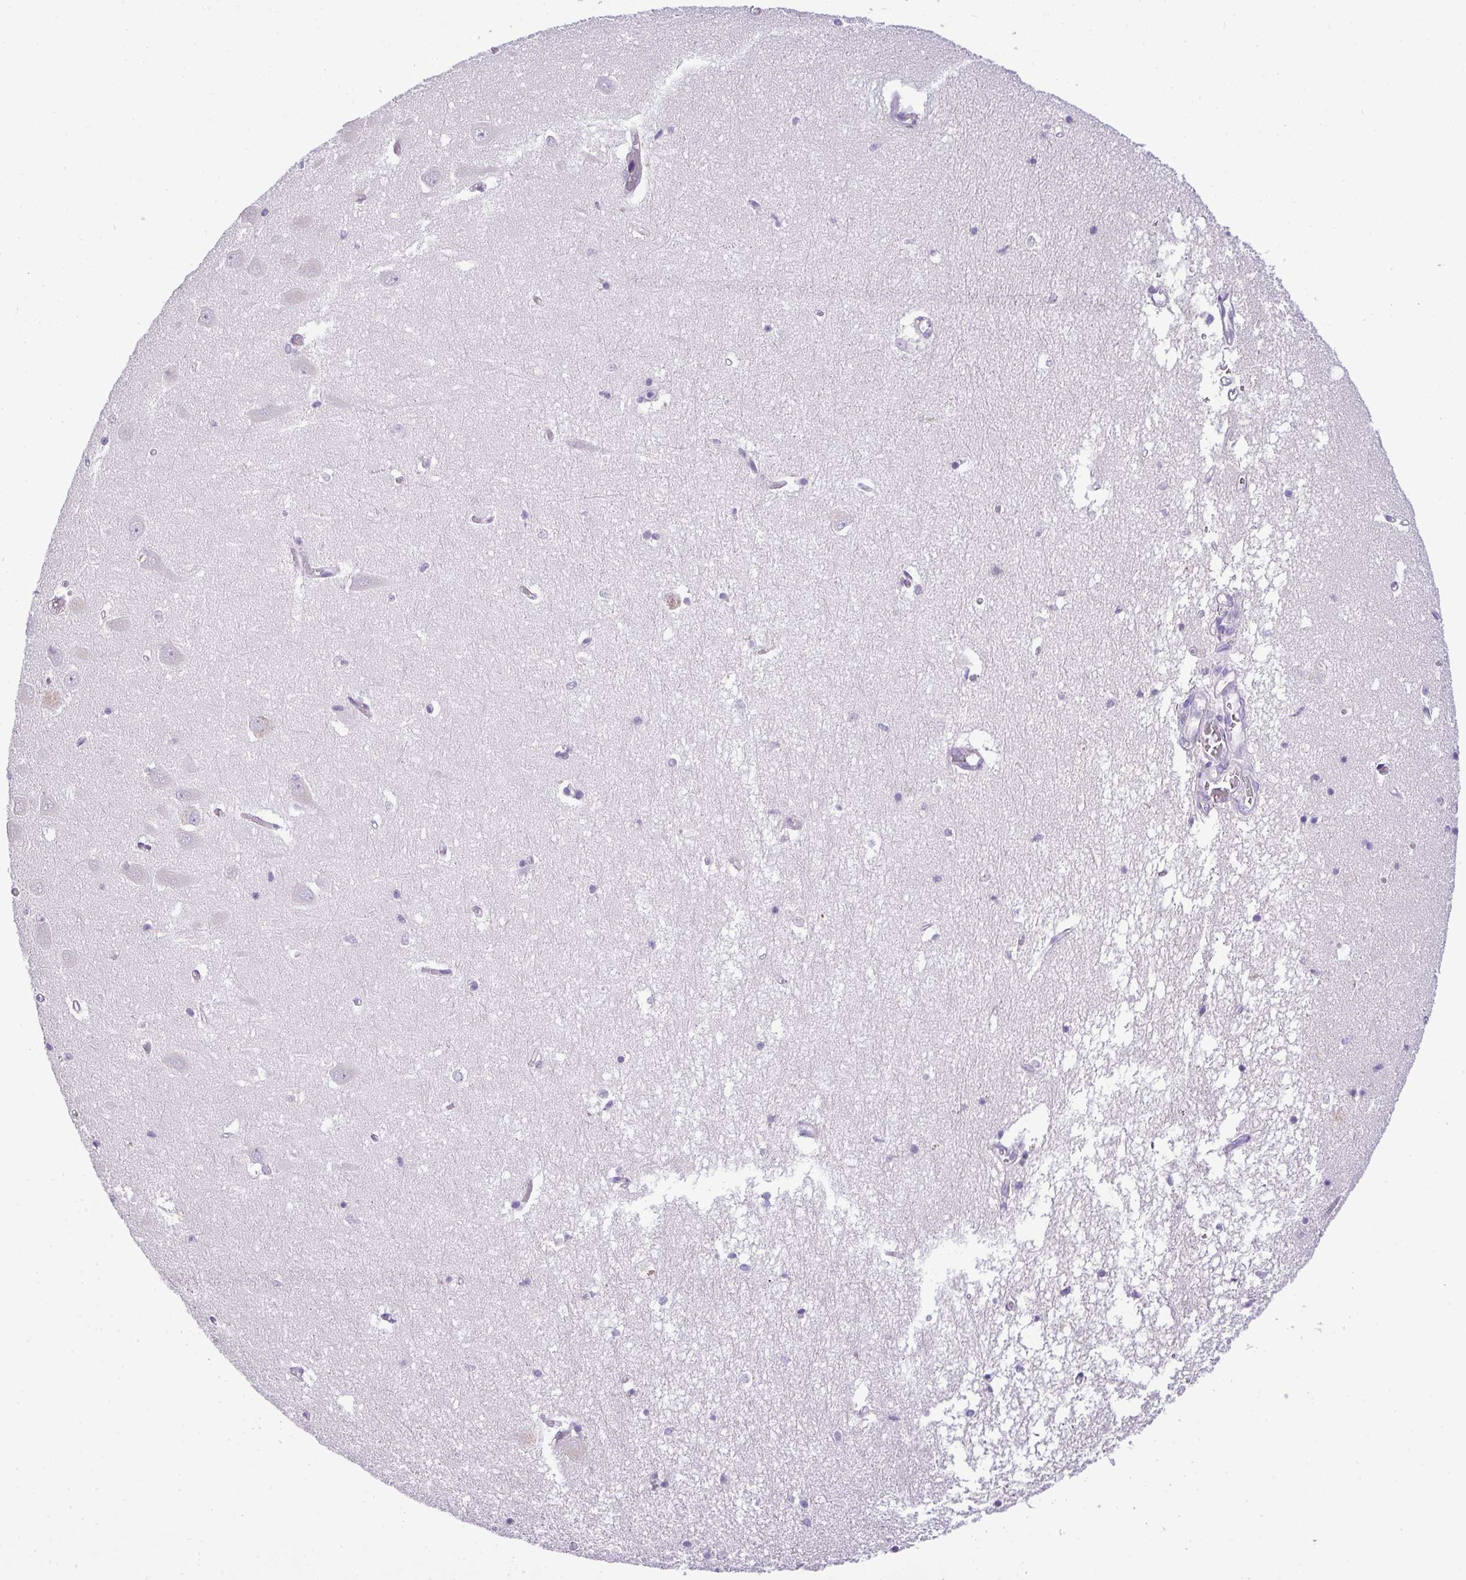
{"staining": {"intensity": "negative", "quantity": "none", "location": "none"}, "tissue": "hippocampus", "cell_type": "Glial cells", "image_type": "normal", "snomed": [{"axis": "morphology", "description": "Normal tissue, NOS"}, {"axis": "topography", "description": "Hippocampus"}], "caption": "Immunohistochemical staining of unremarkable hippocampus shows no significant positivity in glial cells. Brightfield microscopy of immunohistochemistry stained with DAB (3,3'-diaminobenzidine) (brown) and hematoxylin (blue), captured at high magnification.", "gene": "ENSG00000273748", "patient": {"sex": "male", "age": 70}}